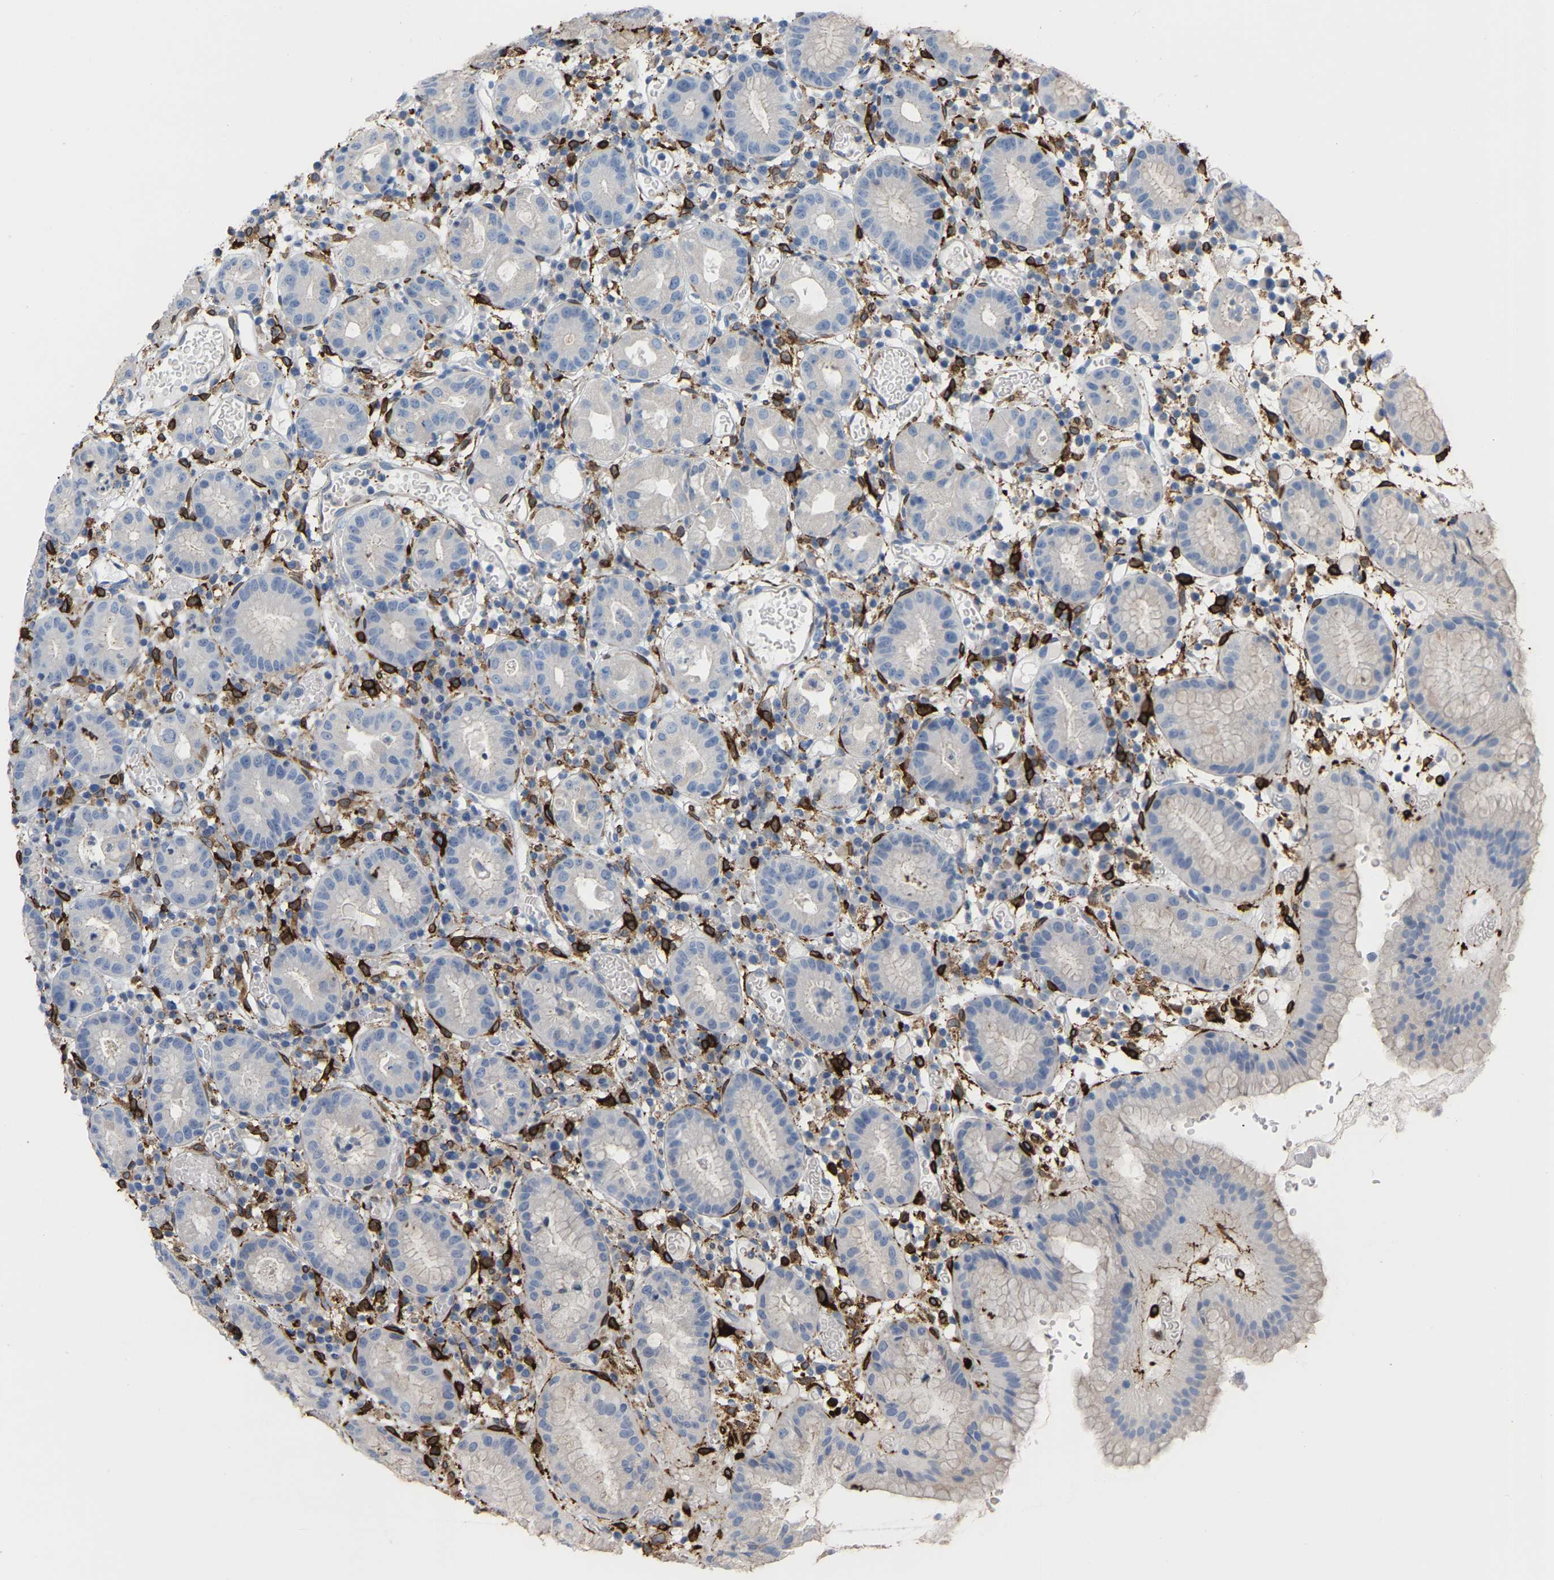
{"staining": {"intensity": "weak", "quantity": "25%-75%", "location": "cytoplasmic/membranous"}, "tissue": "stomach", "cell_type": "Glandular cells", "image_type": "normal", "snomed": [{"axis": "morphology", "description": "Normal tissue, NOS"}, {"axis": "topography", "description": "Stomach"}, {"axis": "topography", "description": "Stomach, lower"}], "caption": "Benign stomach exhibits weak cytoplasmic/membranous staining in approximately 25%-75% of glandular cells (DAB (3,3'-diaminobenzidine) = brown stain, brightfield microscopy at high magnification)..", "gene": "PTGS1", "patient": {"sex": "female", "age": 75}}